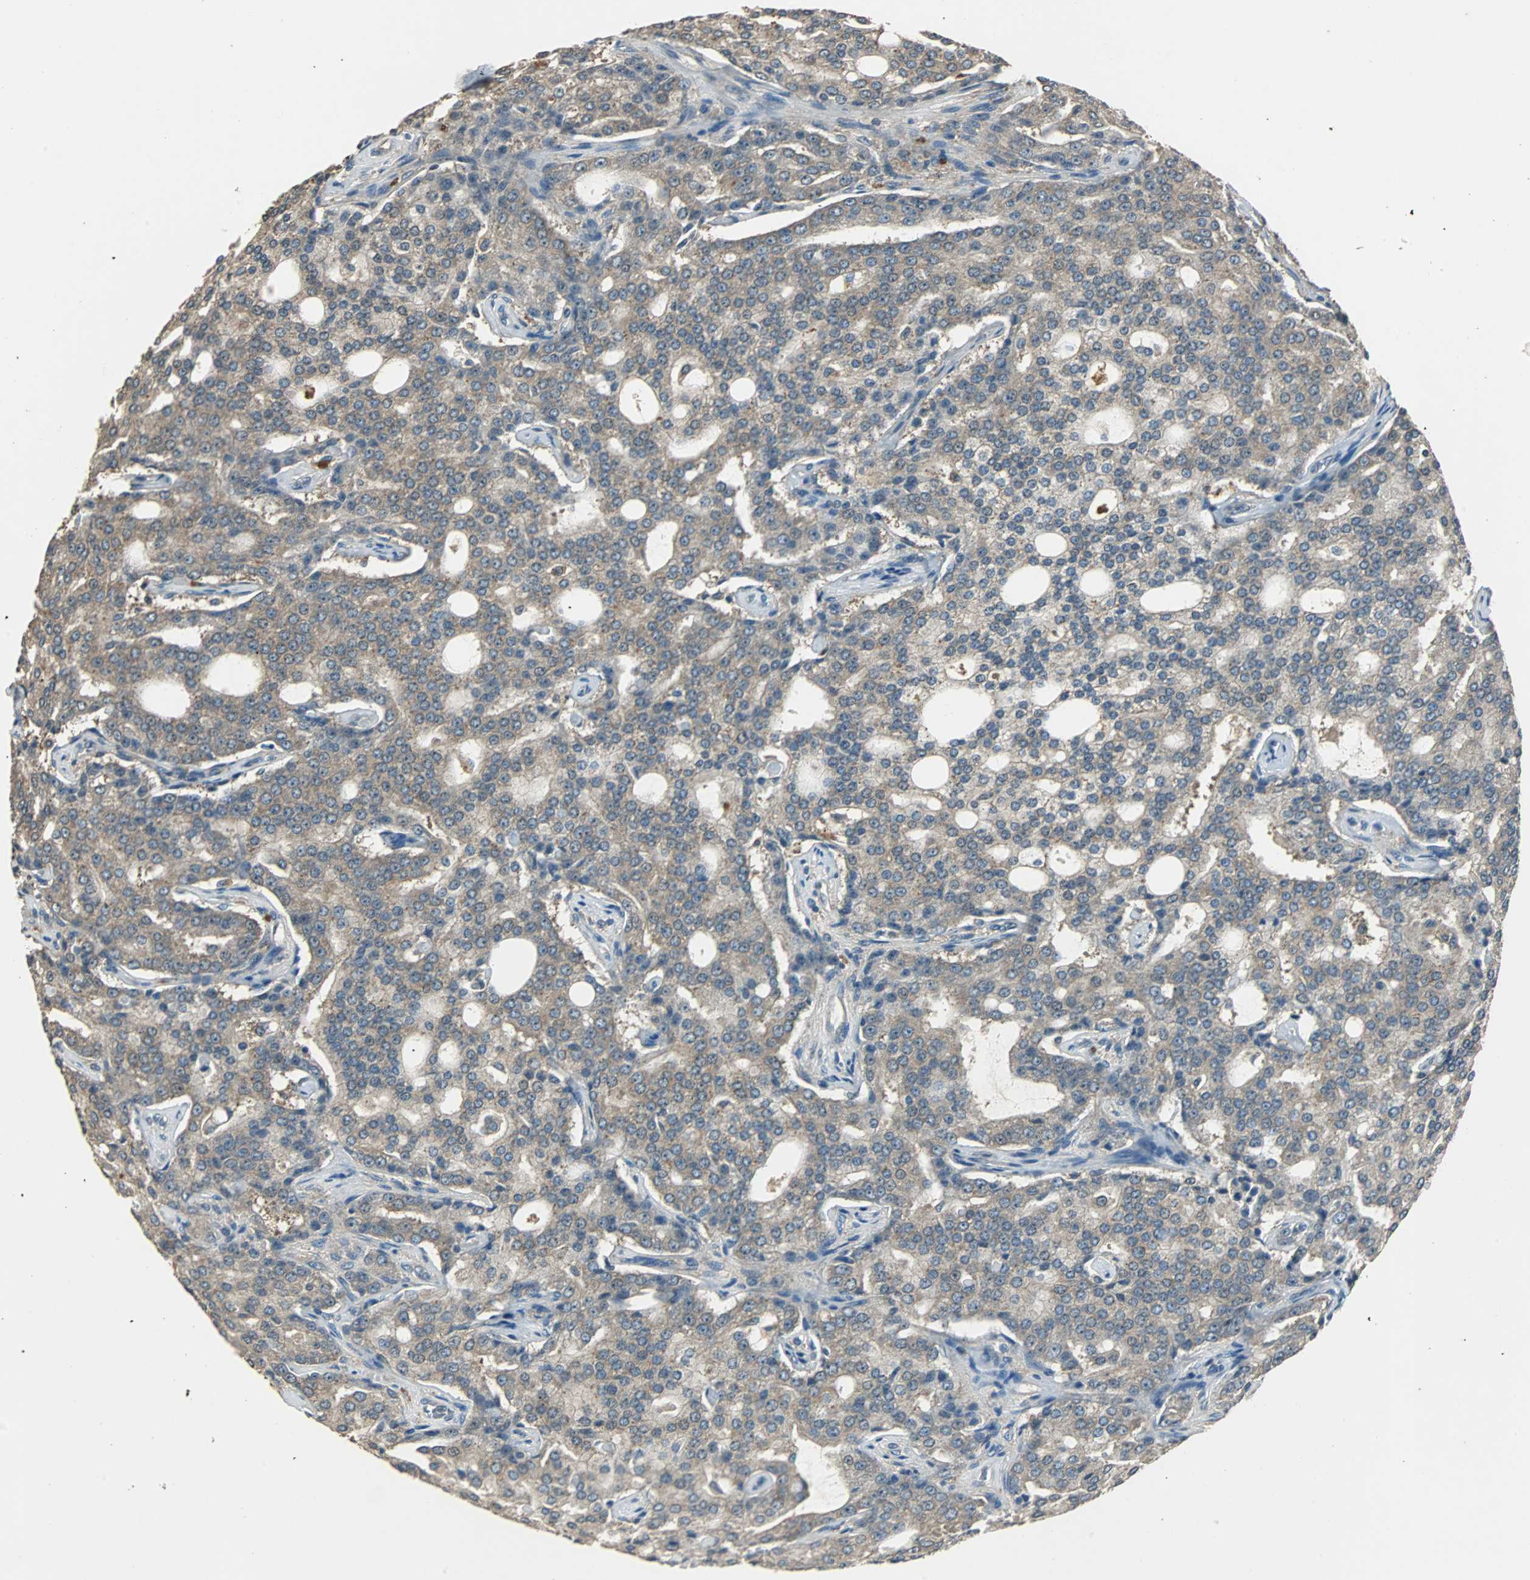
{"staining": {"intensity": "weak", "quantity": ">75%", "location": "cytoplasmic/membranous"}, "tissue": "prostate cancer", "cell_type": "Tumor cells", "image_type": "cancer", "snomed": [{"axis": "morphology", "description": "Adenocarcinoma, High grade"}, {"axis": "topography", "description": "Prostate"}], "caption": "Brown immunohistochemical staining in prostate cancer (adenocarcinoma (high-grade)) reveals weak cytoplasmic/membranous staining in approximately >75% of tumor cells. The staining was performed using DAB, with brown indicating positive protein expression. Nuclei are stained blue with hematoxylin.", "gene": "ABHD2", "patient": {"sex": "male", "age": 72}}